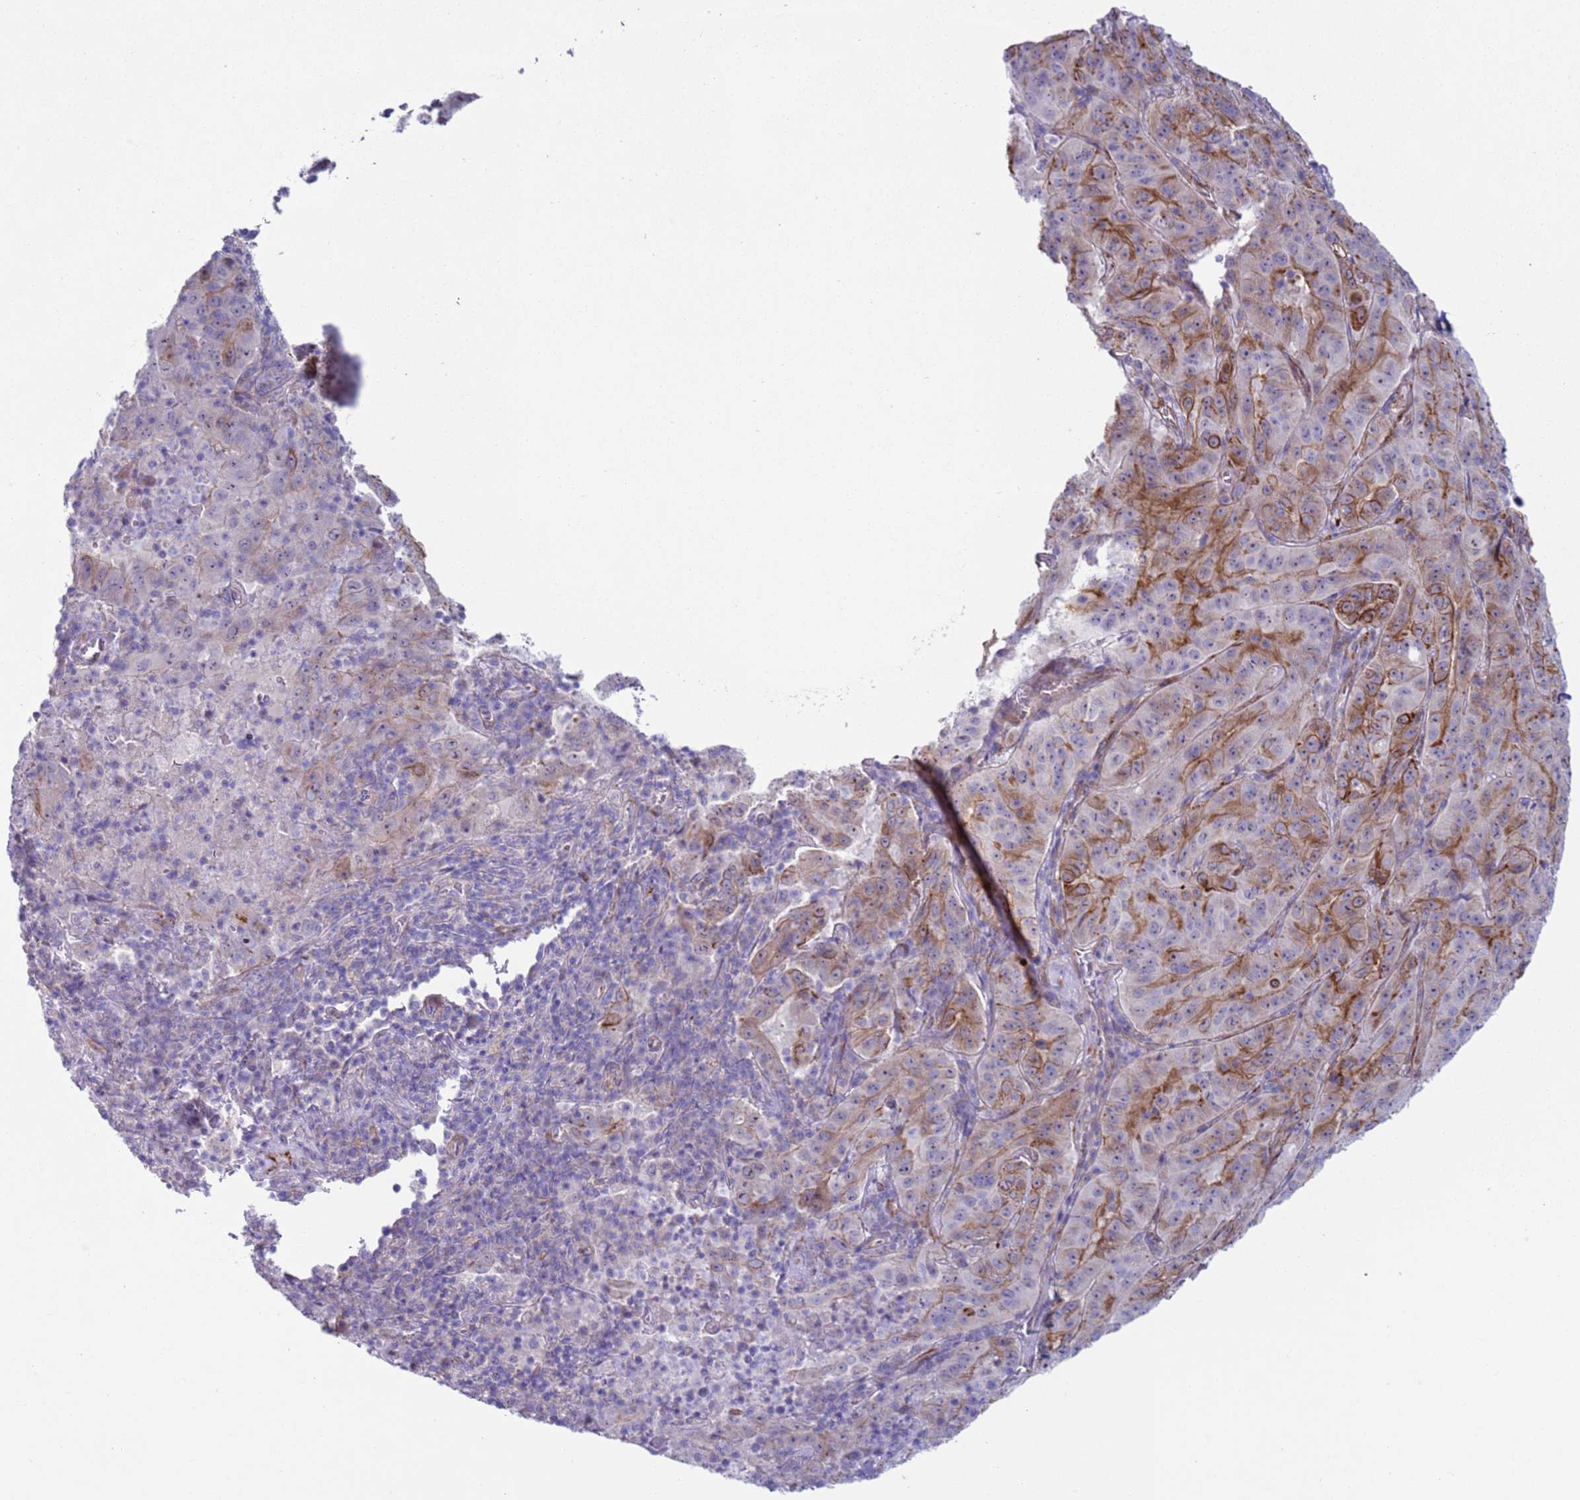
{"staining": {"intensity": "moderate", "quantity": "<25%", "location": "cytoplasmic/membranous"}, "tissue": "pancreatic cancer", "cell_type": "Tumor cells", "image_type": "cancer", "snomed": [{"axis": "morphology", "description": "Adenocarcinoma, NOS"}, {"axis": "topography", "description": "Pancreas"}], "caption": "The photomicrograph reveals a brown stain indicating the presence of a protein in the cytoplasmic/membranous of tumor cells in adenocarcinoma (pancreatic).", "gene": "HEATR1", "patient": {"sex": "male", "age": 63}}